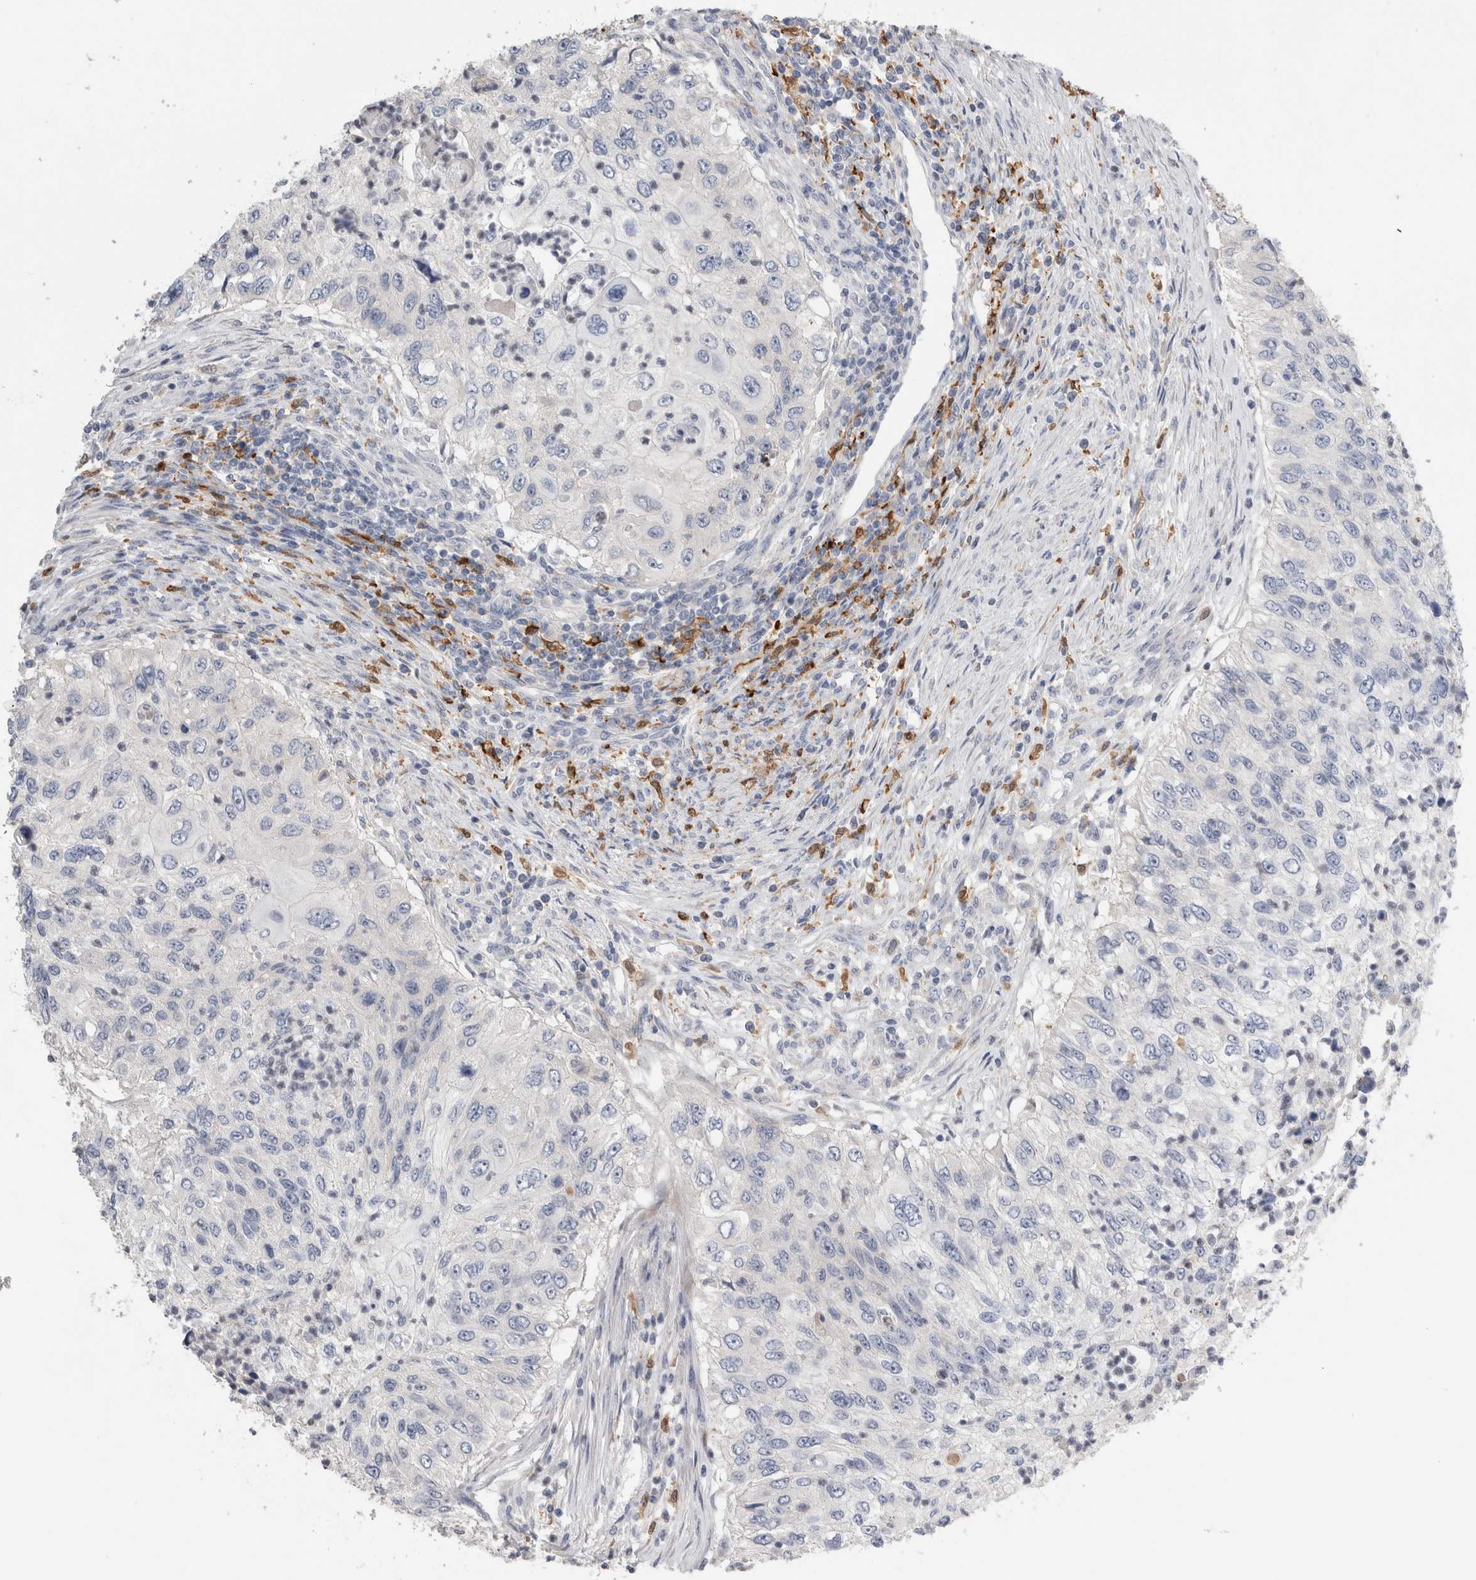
{"staining": {"intensity": "negative", "quantity": "none", "location": "none"}, "tissue": "urothelial cancer", "cell_type": "Tumor cells", "image_type": "cancer", "snomed": [{"axis": "morphology", "description": "Urothelial carcinoma, High grade"}, {"axis": "topography", "description": "Urinary bladder"}], "caption": "Immunohistochemistry (IHC) image of human high-grade urothelial carcinoma stained for a protein (brown), which demonstrates no staining in tumor cells. (Brightfield microscopy of DAB IHC at high magnification).", "gene": "SLC20A2", "patient": {"sex": "female", "age": 60}}